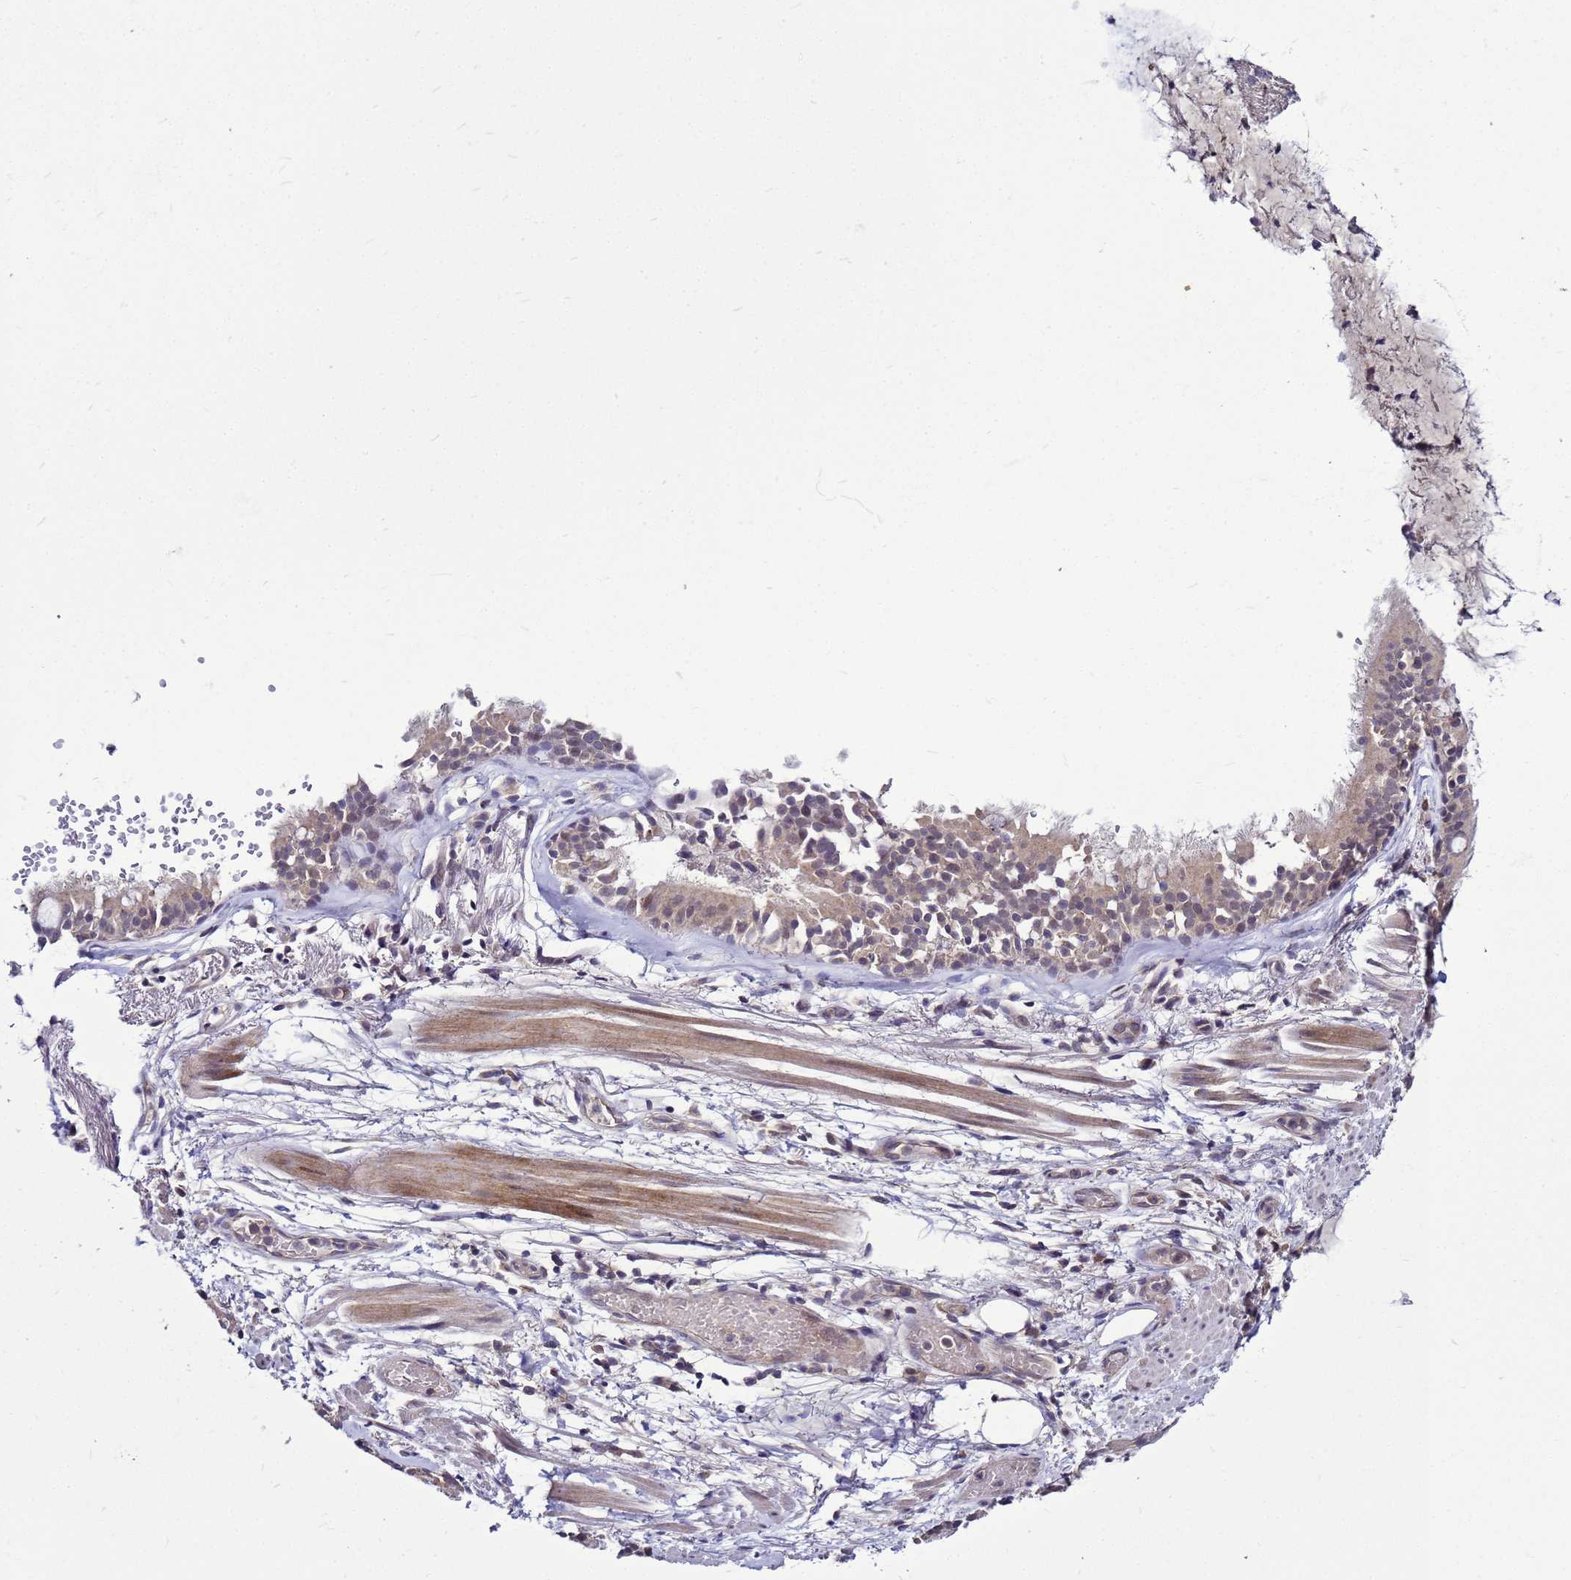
{"staining": {"intensity": "weak", "quantity": "25%-75%", "location": "cytoplasmic/membranous"}, "tissue": "adipose tissue", "cell_type": "Adipocytes", "image_type": "normal", "snomed": [{"axis": "morphology", "description": "Normal tissue, NOS"}, {"axis": "topography", "description": "Lymph node"}, {"axis": "topography", "description": "Cartilage tissue"}, {"axis": "topography", "description": "Bronchus"}], "caption": "This is an image of immunohistochemistry staining of unremarkable adipose tissue, which shows weak expression in the cytoplasmic/membranous of adipocytes.", "gene": "SAT1", "patient": {"sex": "male", "age": 63}}